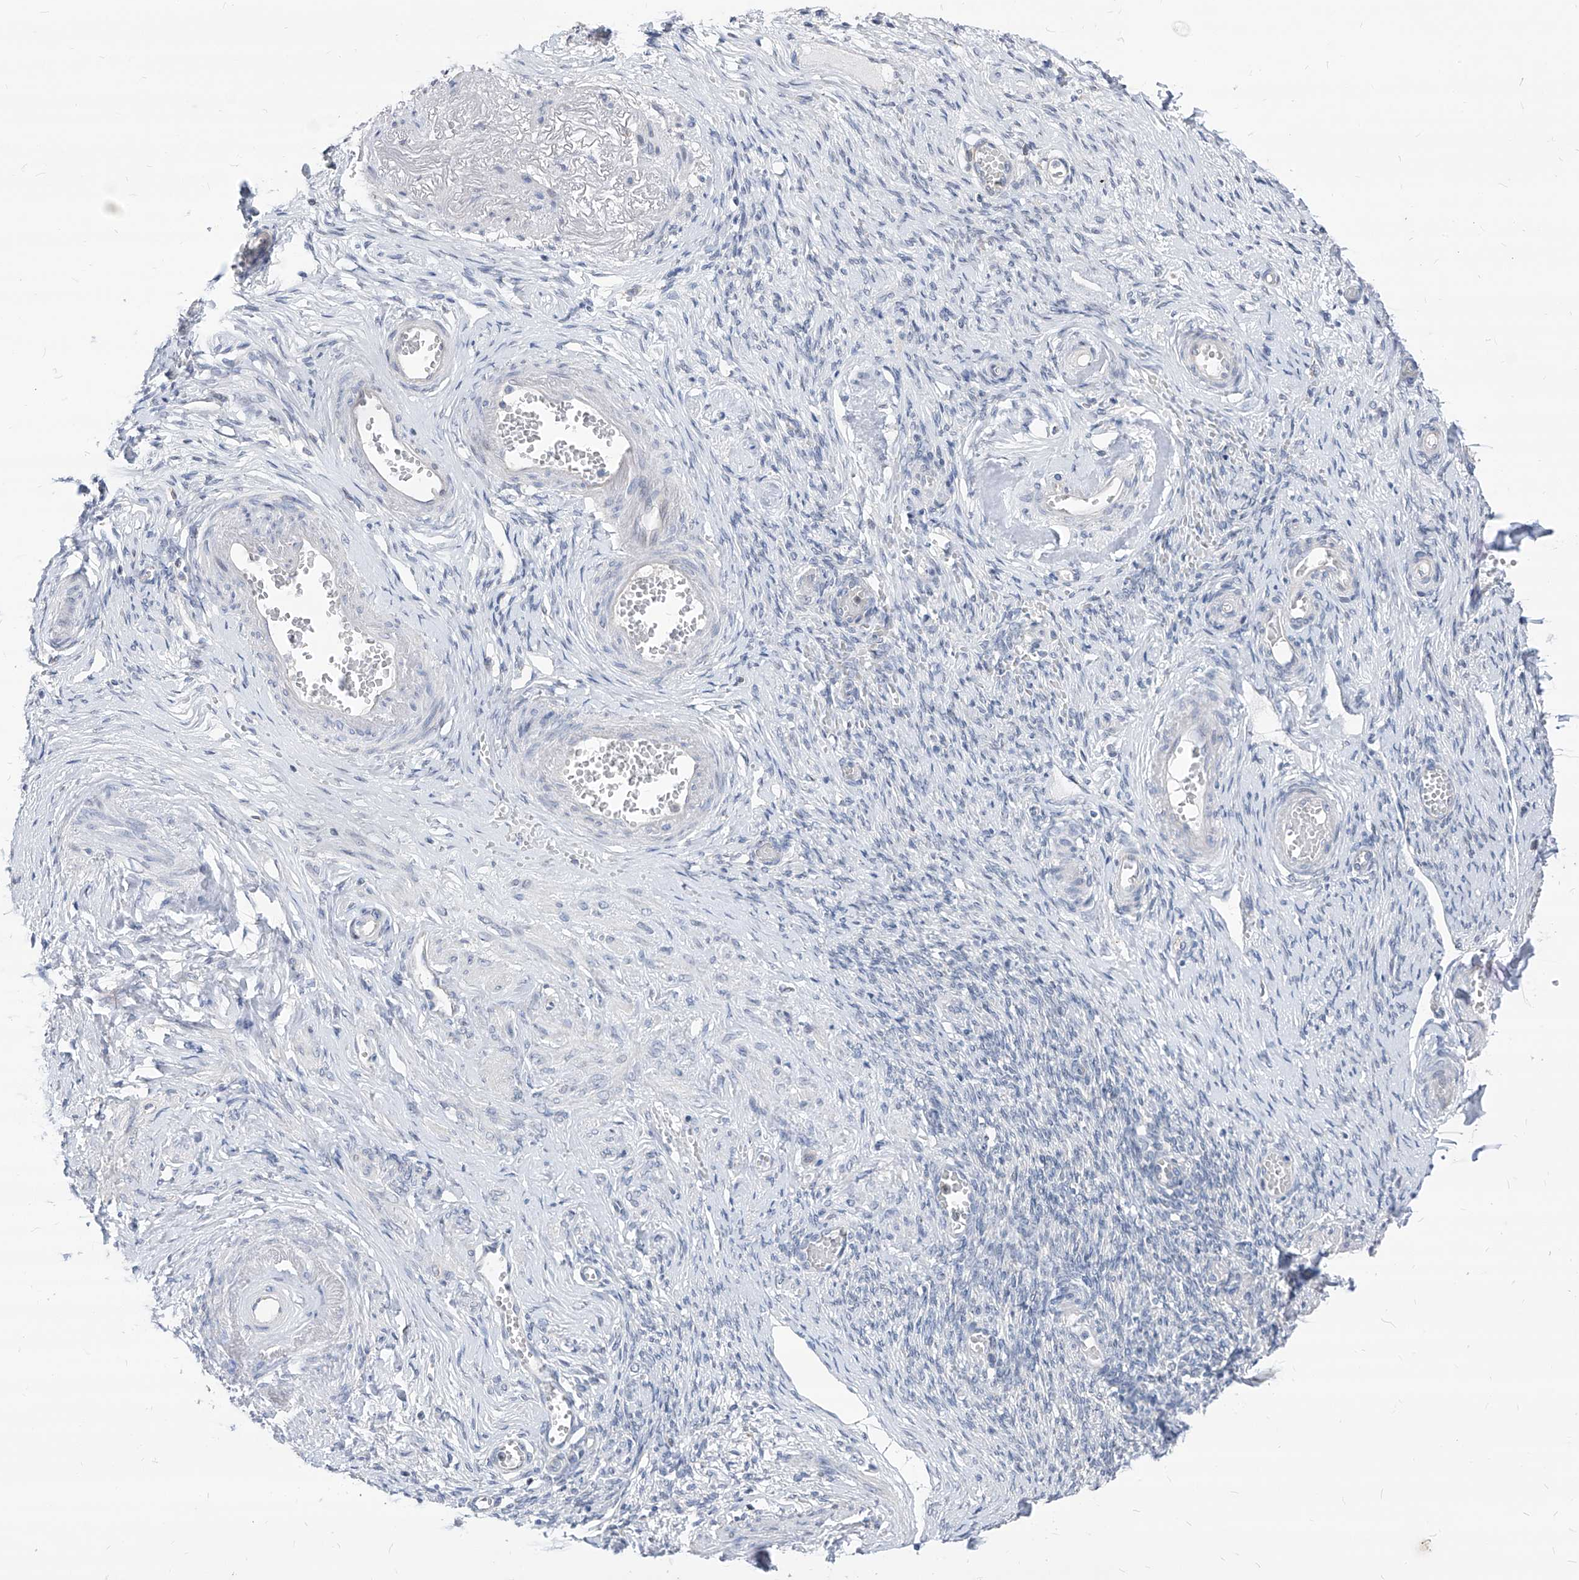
{"staining": {"intensity": "negative", "quantity": "none", "location": "none"}, "tissue": "adipose tissue", "cell_type": "Adipocytes", "image_type": "normal", "snomed": [{"axis": "morphology", "description": "Normal tissue, NOS"}, {"axis": "topography", "description": "Vascular tissue"}, {"axis": "topography", "description": "Fallopian tube"}, {"axis": "topography", "description": "Ovary"}], "caption": "The histopathology image displays no staining of adipocytes in normal adipose tissue. (Immunohistochemistry, brightfield microscopy, high magnification).", "gene": "AGPS", "patient": {"sex": "female", "age": 67}}